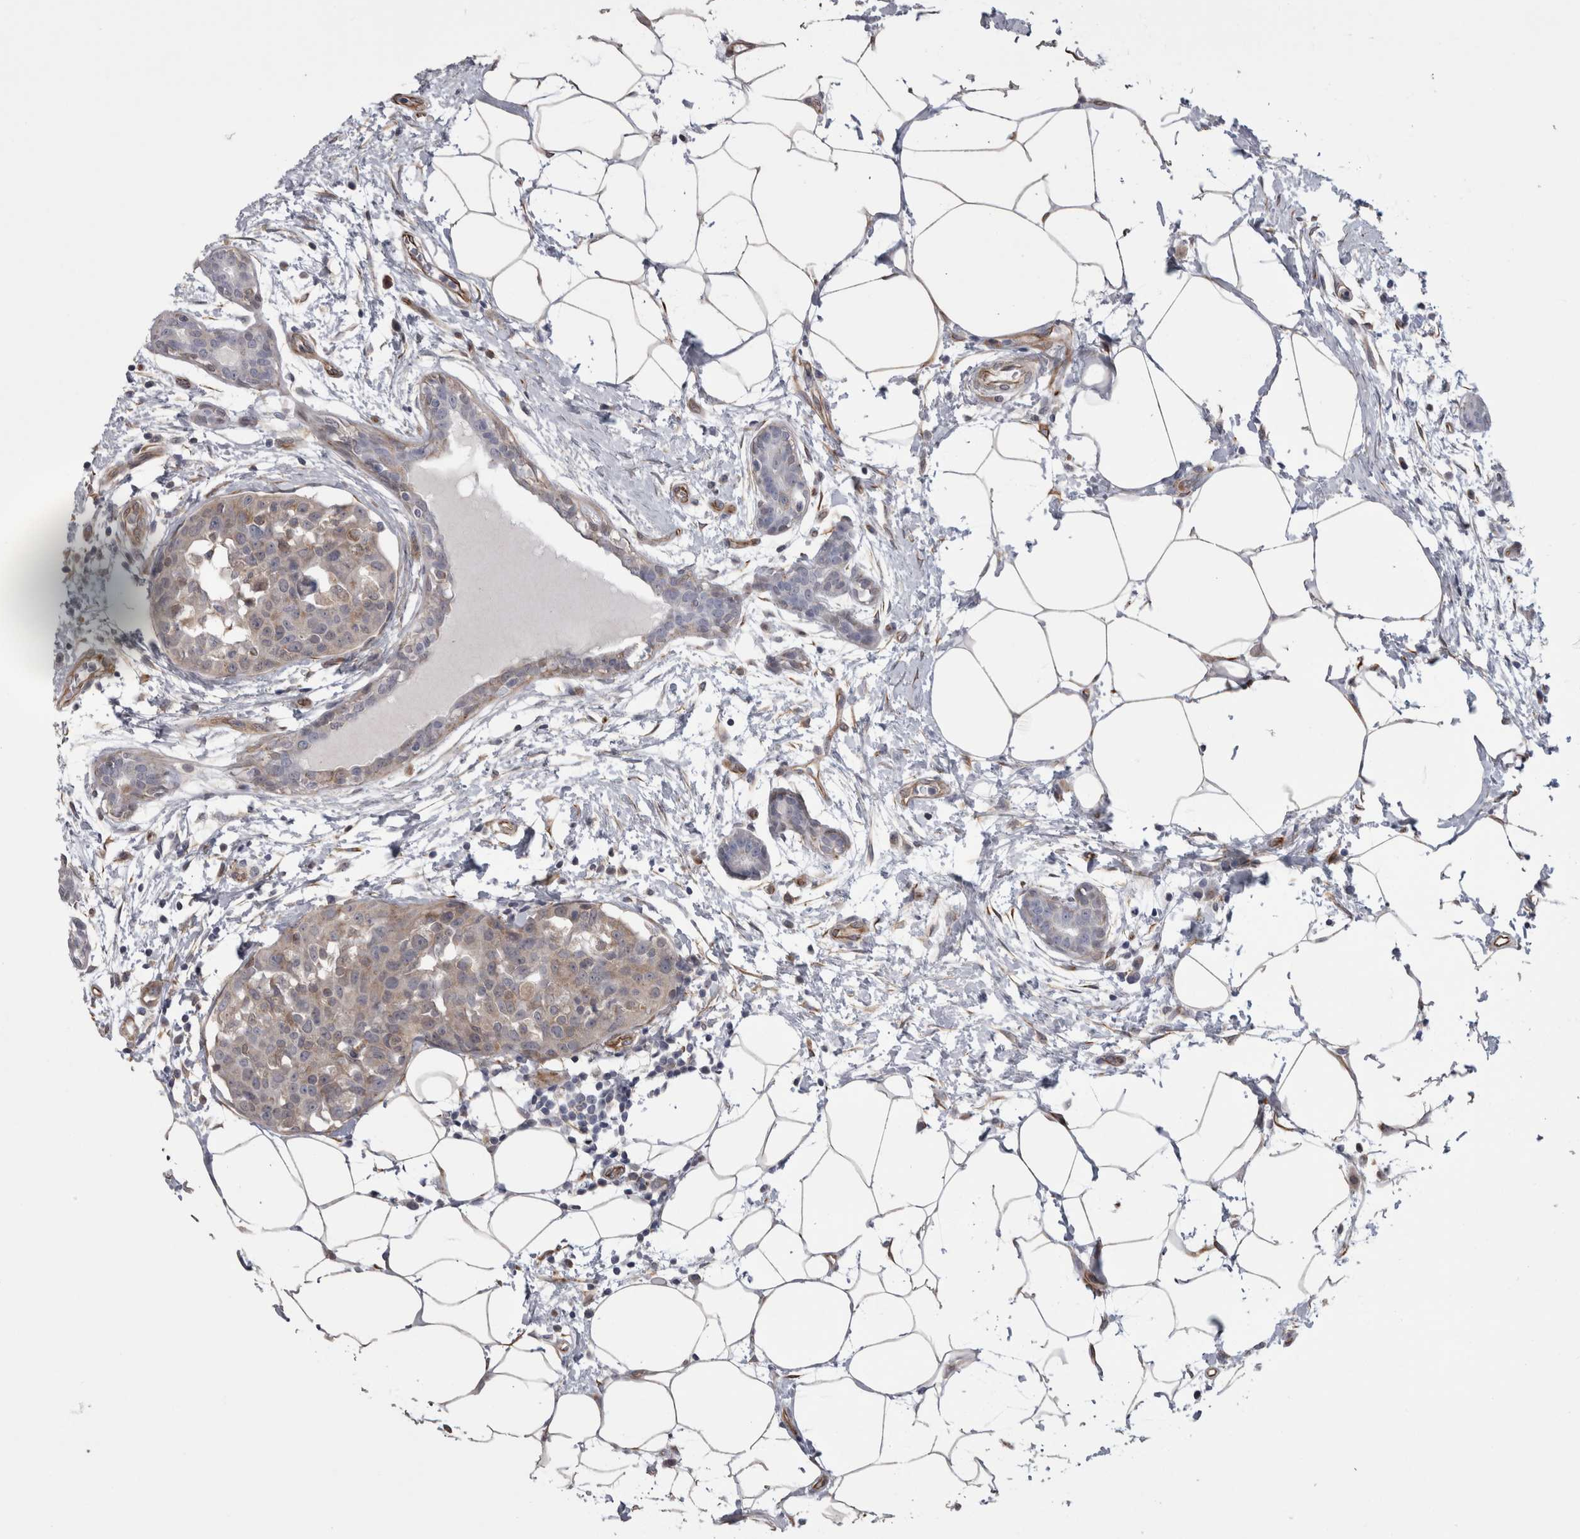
{"staining": {"intensity": "weak", "quantity": "<25%", "location": "cytoplasmic/membranous"}, "tissue": "breast cancer", "cell_type": "Tumor cells", "image_type": "cancer", "snomed": [{"axis": "morphology", "description": "Normal tissue, NOS"}, {"axis": "morphology", "description": "Duct carcinoma"}, {"axis": "topography", "description": "Breast"}], "caption": "This is a photomicrograph of IHC staining of breast cancer (invasive ductal carcinoma), which shows no staining in tumor cells.", "gene": "ACOT7", "patient": {"sex": "female", "age": 37}}